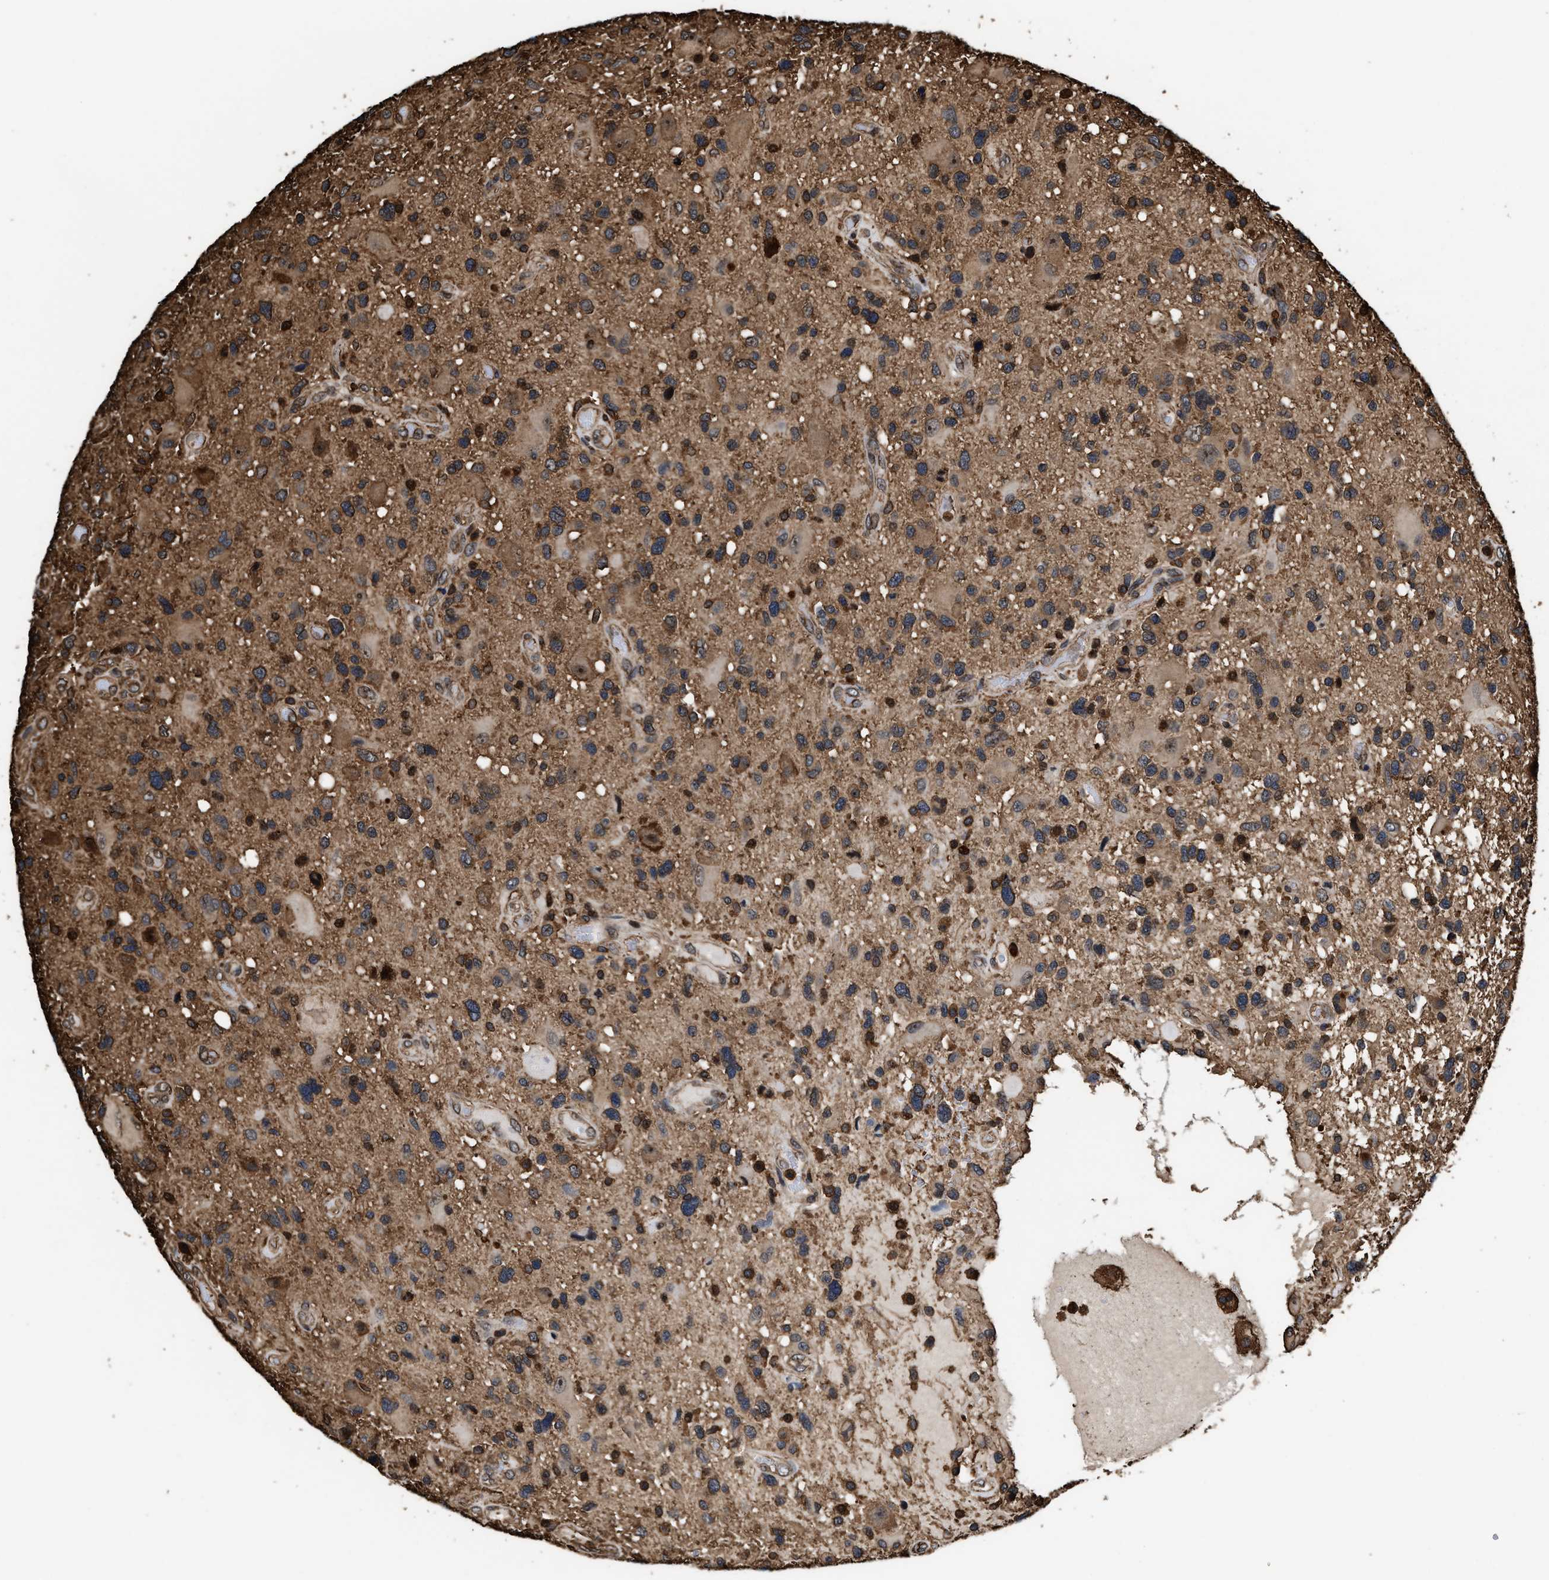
{"staining": {"intensity": "moderate", "quantity": "25%-75%", "location": "cytoplasmic/membranous"}, "tissue": "glioma", "cell_type": "Tumor cells", "image_type": "cancer", "snomed": [{"axis": "morphology", "description": "Glioma, malignant, High grade"}, {"axis": "topography", "description": "Brain"}], "caption": "Malignant glioma (high-grade) stained with immunohistochemistry exhibits moderate cytoplasmic/membranous staining in about 25%-75% of tumor cells. (Brightfield microscopy of DAB IHC at high magnification).", "gene": "KBTBD2", "patient": {"sex": "male", "age": 33}}